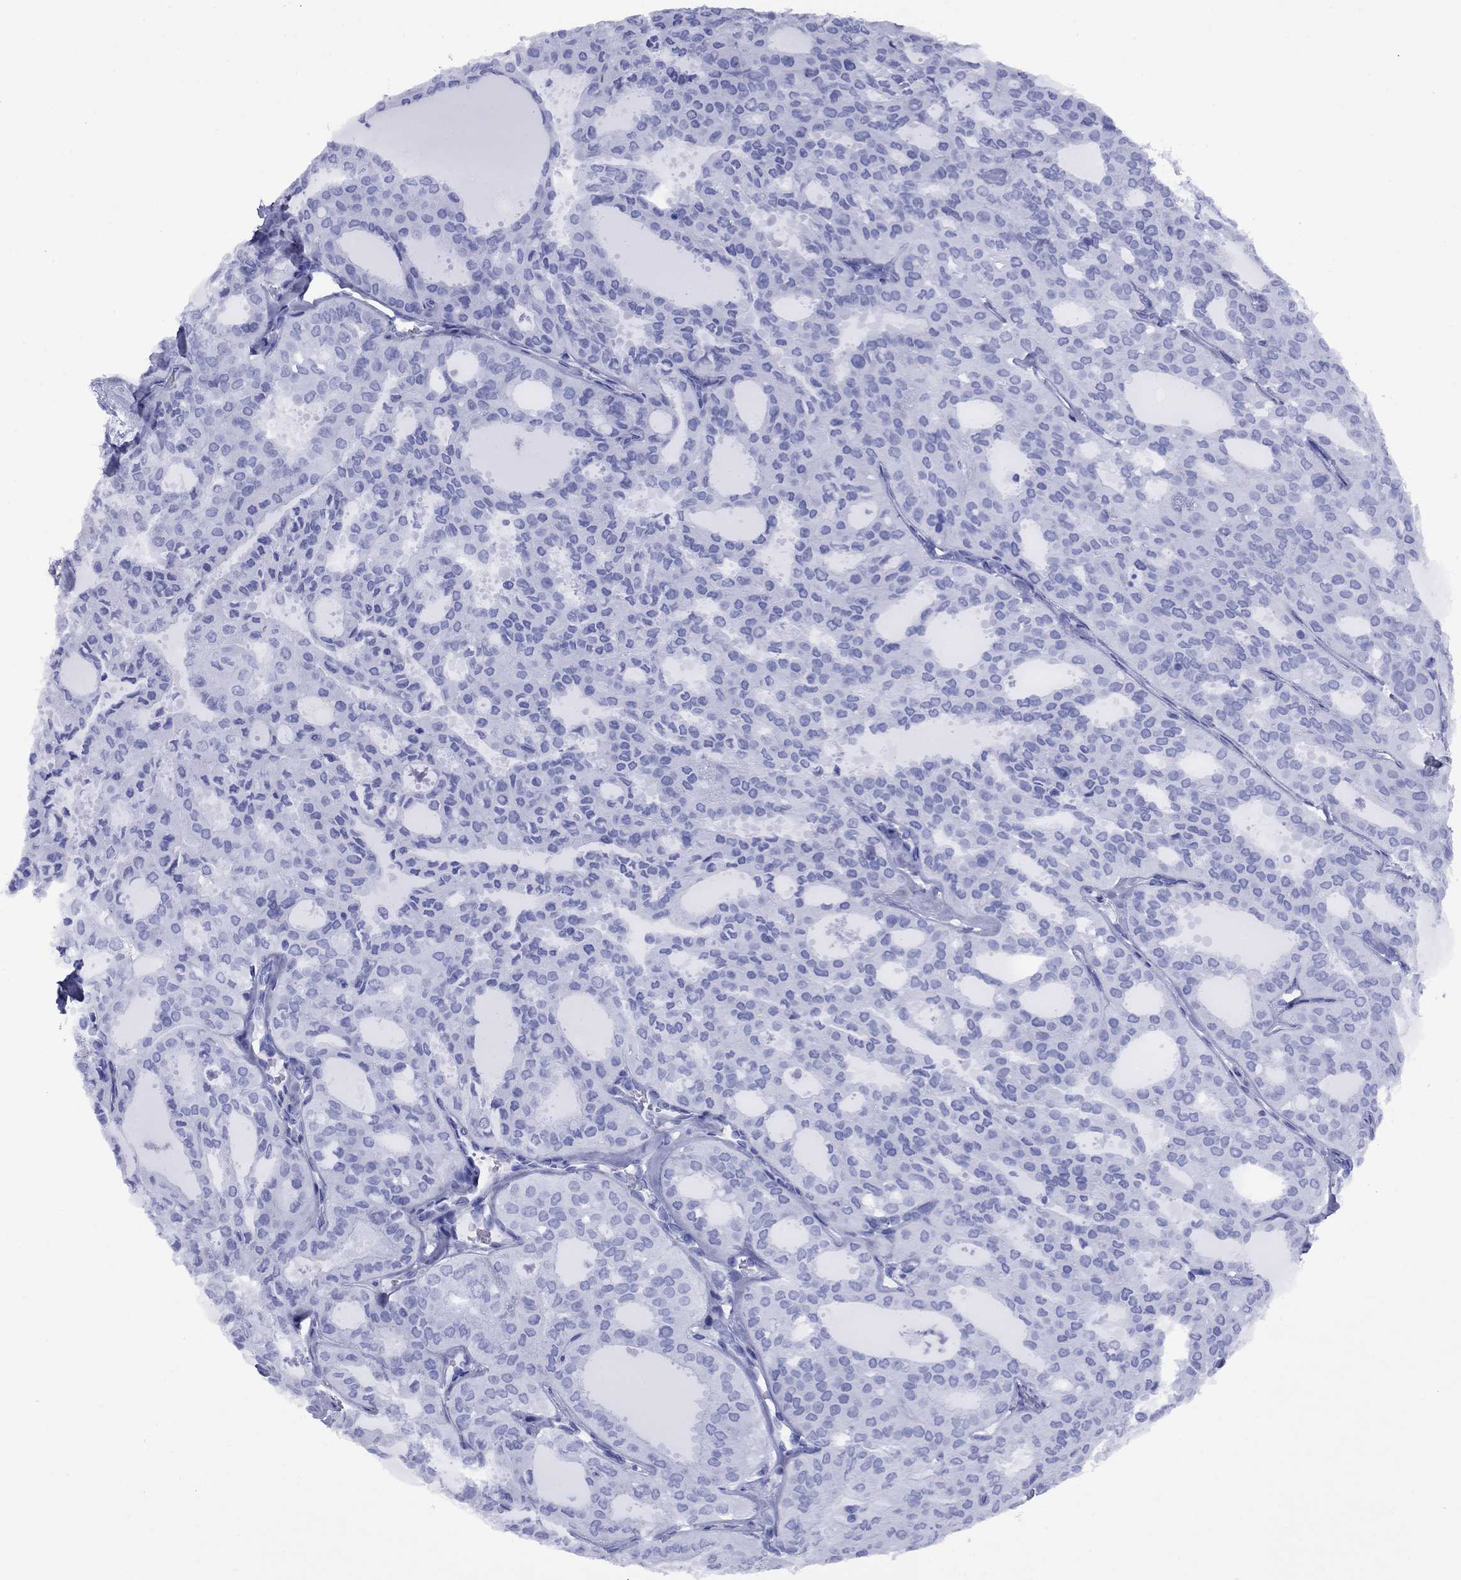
{"staining": {"intensity": "negative", "quantity": "none", "location": "none"}, "tissue": "thyroid cancer", "cell_type": "Tumor cells", "image_type": "cancer", "snomed": [{"axis": "morphology", "description": "Follicular adenoma carcinoma, NOS"}, {"axis": "topography", "description": "Thyroid gland"}], "caption": "DAB (3,3'-diaminobenzidine) immunohistochemical staining of human follicular adenoma carcinoma (thyroid) exhibits no significant expression in tumor cells. (Immunohistochemistry (ihc), brightfield microscopy, high magnification).", "gene": "APOA2", "patient": {"sex": "male", "age": 75}}